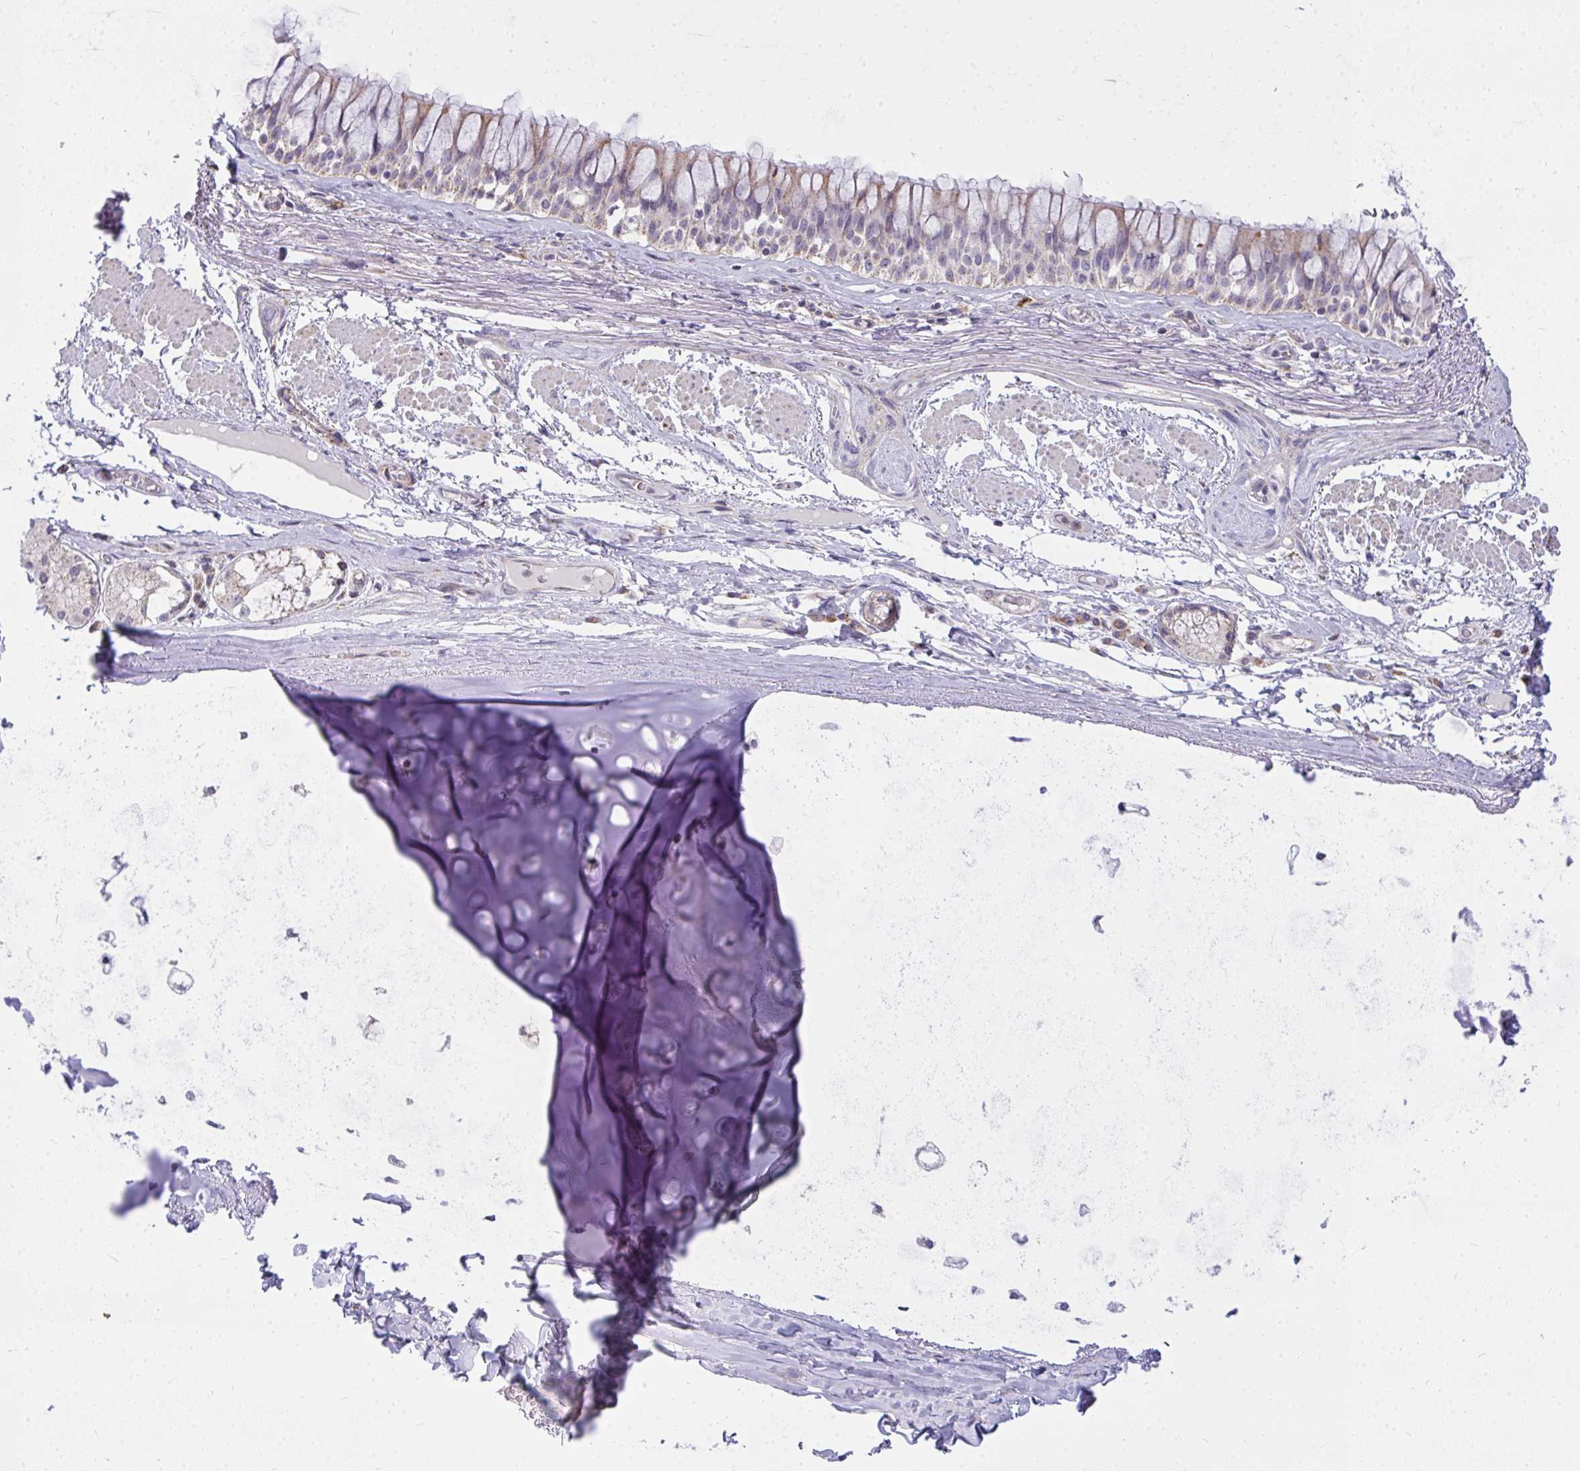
{"staining": {"intensity": "negative", "quantity": "none", "location": "none"}, "tissue": "adipose tissue", "cell_type": "Adipocytes", "image_type": "normal", "snomed": [{"axis": "morphology", "description": "Normal tissue, NOS"}, {"axis": "topography", "description": "Cartilage tissue"}, {"axis": "topography", "description": "Bronchus"}], "caption": "The micrograph demonstrates no staining of adipocytes in benign adipose tissue.", "gene": "SRRM4", "patient": {"sex": "male", "age": 64}}